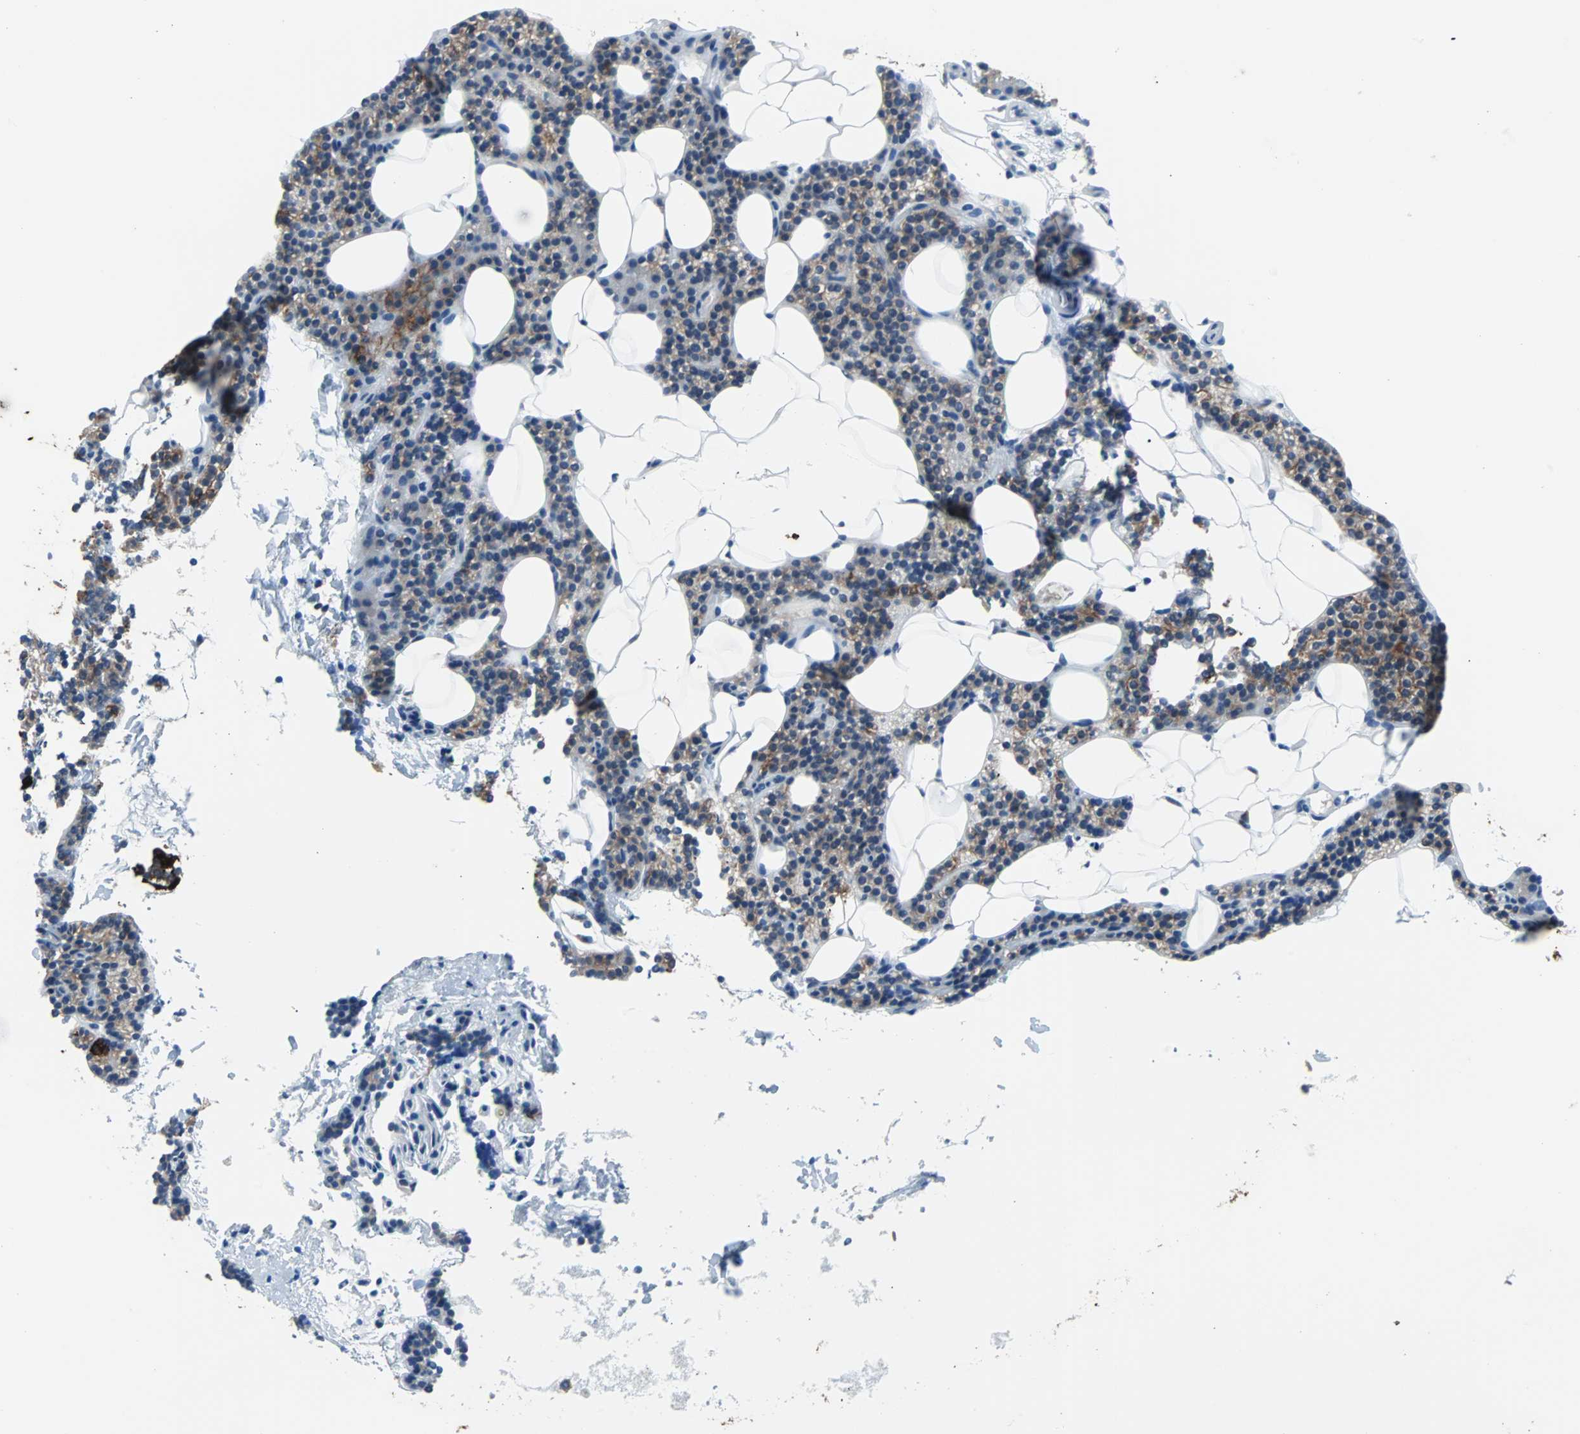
{"staining": {"intensity": "weak", "quantity": "<25%", "location": "cytoplasmic/membranous"}, "tissue": "parathyroid gland", "cell_type": "Glandular cells", "image_type": "normal", "snomed": [{"axis": "morphology", "description": "Normal tissue, NOS"}, {"axis": "topography", "description": "Parathyroid gland"}], "caption": "Immunohistochemical staining of benign parathyroid gland shows no significant staining in glandular cells. (Immunohistochemistry (ihc), brightfield microscopy, high magnification).", "gene": "KRT7", "patient": {"sex": "male", "age": 66}}